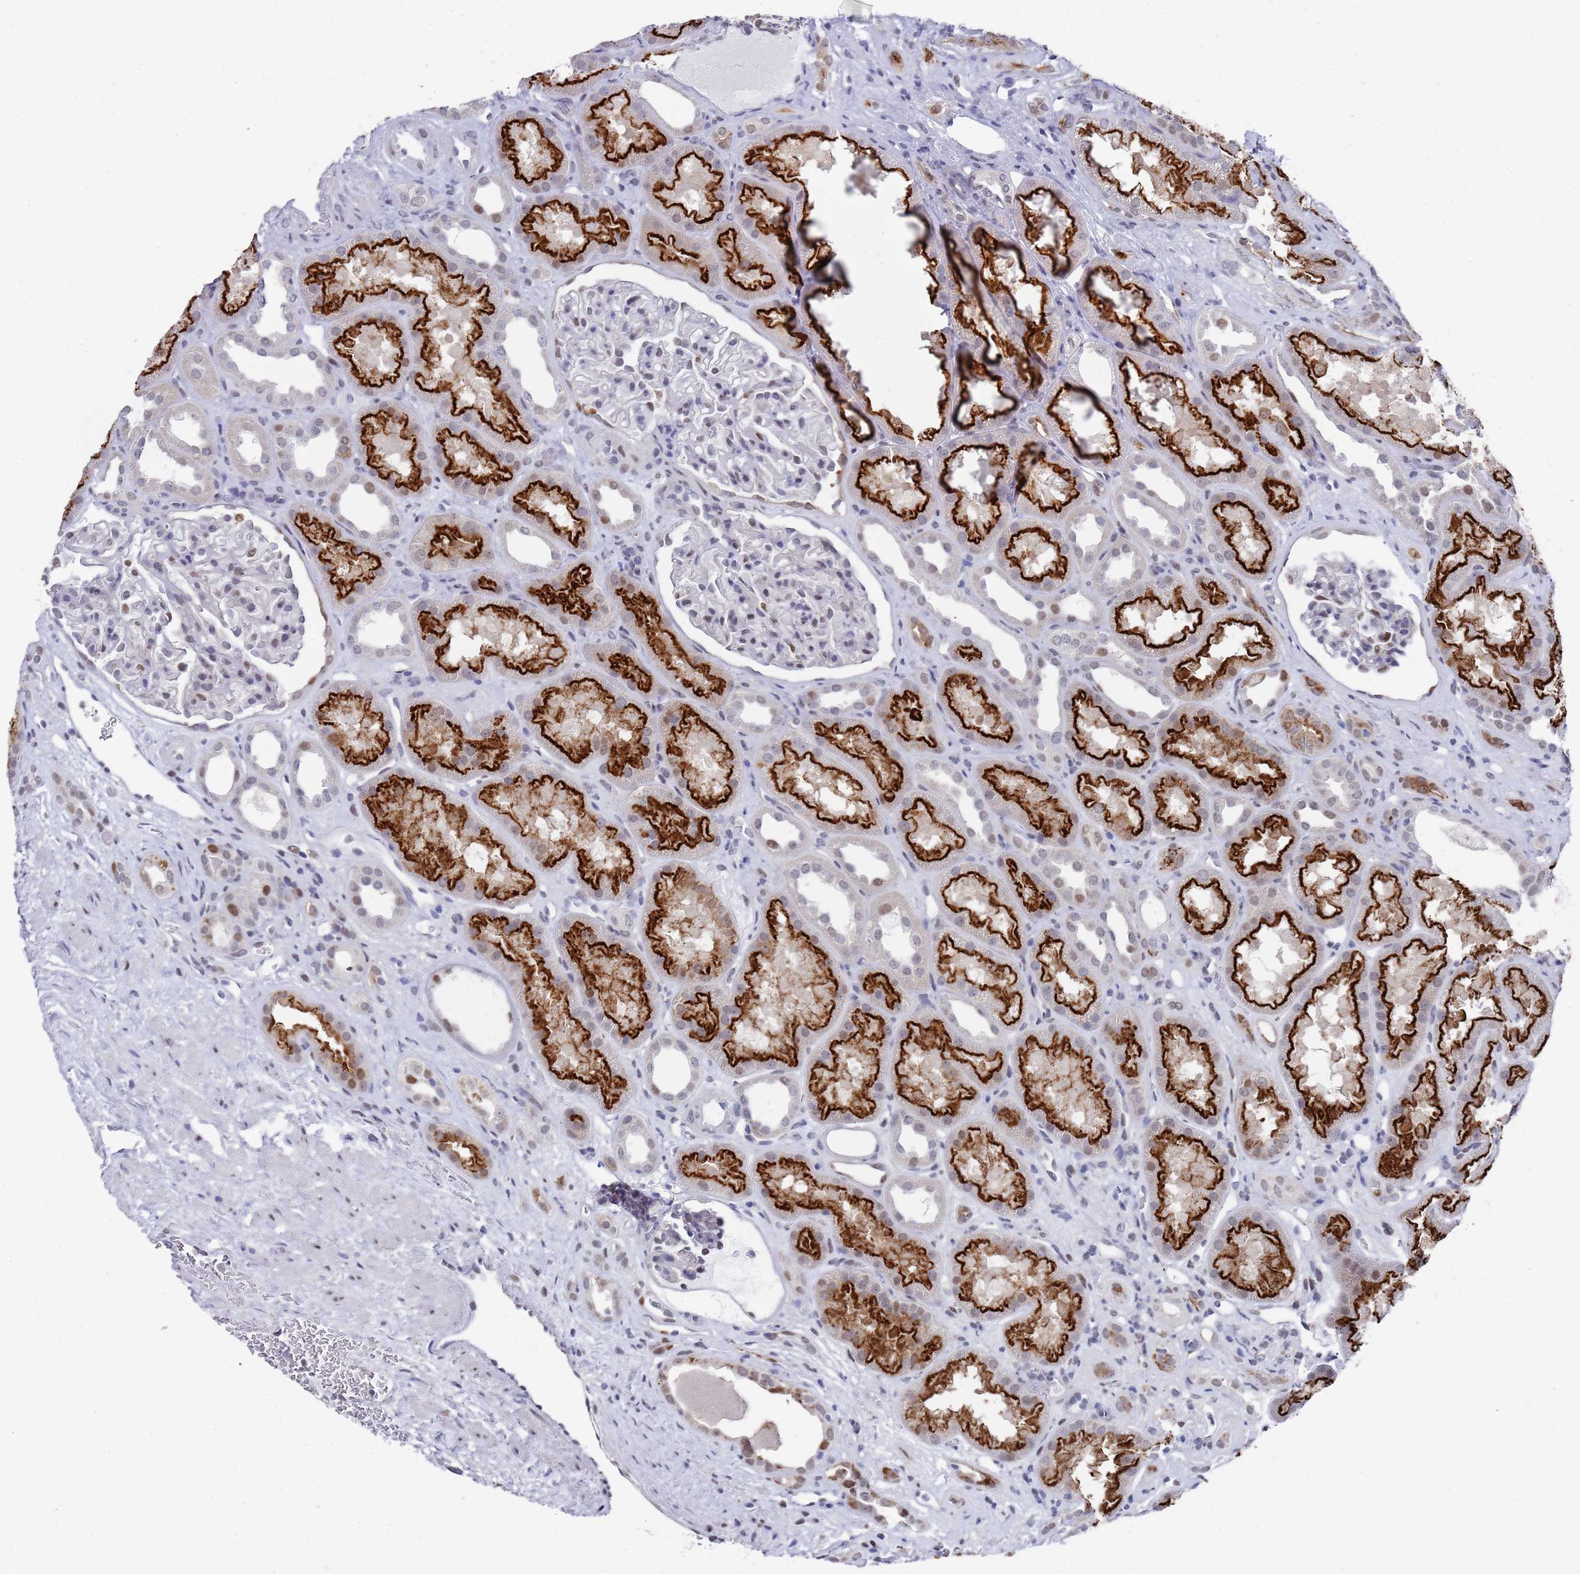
{"staining": {"intensity": "moderate", "quantity": "<25%", "location": "nuclear"}, "tissue": "kidney", "cell_type": "Cells in glomeruli", "image_type": "normal", "snomed": [{"axis": "morphology", "description": "Normal tissue, NOS"}, {"axis": "topography", "description": "Kidney"}], "caption": "A low amount of moderate nuclear expression is identified in about <25% of cells in glomeruli in benign kidney.", "gene": "COPS6", "patient": {"sex": "male", "age": 61}}